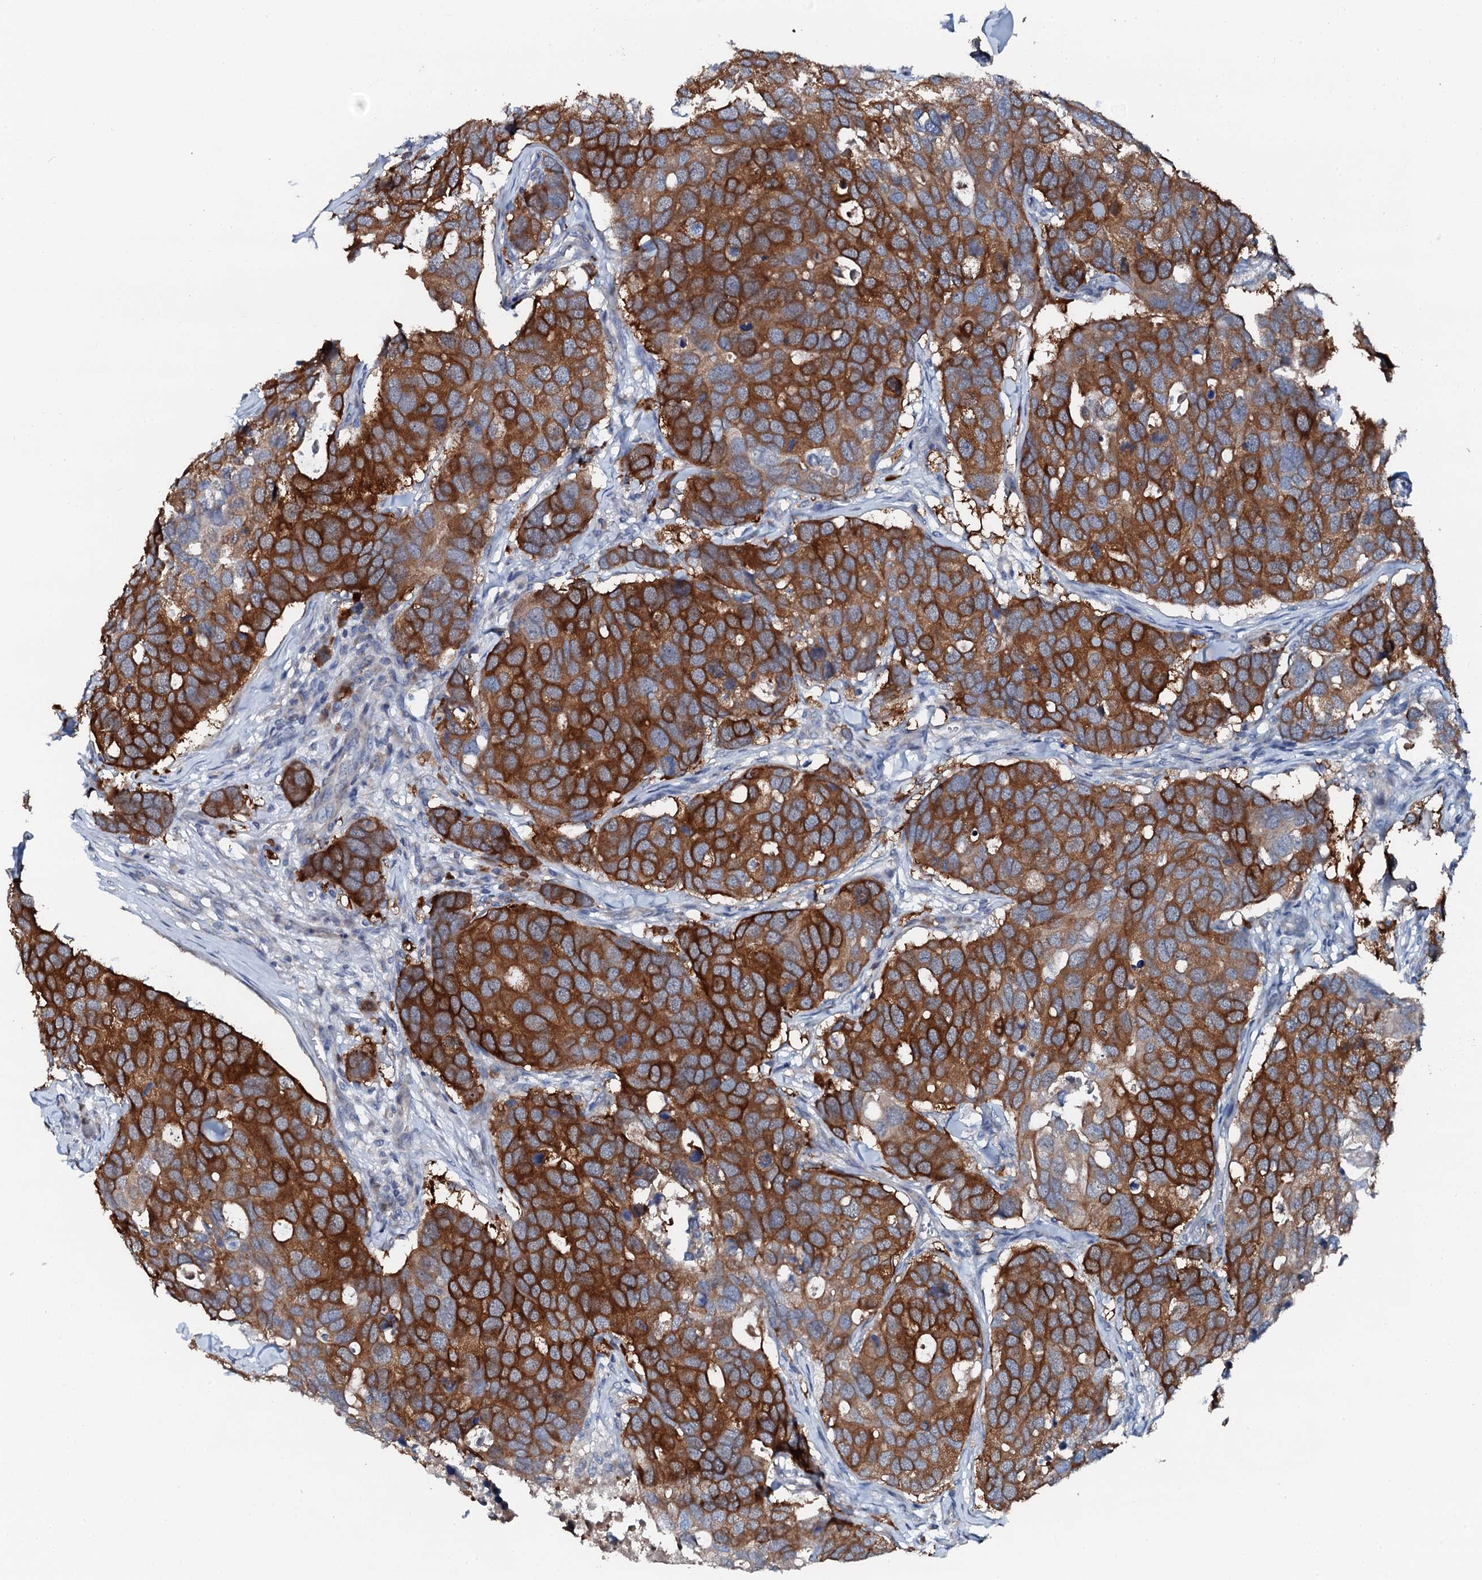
{"staining": {"intensity": "strong", "quantity": ">75%", "location": "cytoplasmic/membranous"}, "tissue": "breast cancer", "cell_type": "Tumor cells", "image_type": "cancer", "snomed": [{"axis": "morphology", "description": "Duct carcinoma"}, {"axis": "topography", "description": "Breast"}], "caption": "Immunohistochemical staining of human intraductal carcinoma (breast) displays high levels of strong cytoplasmic/membranous protein positivity in approximately >75% of tumor cells.", "gene": "GFOD2", "patient": {"sex": "female", "age": 83}}